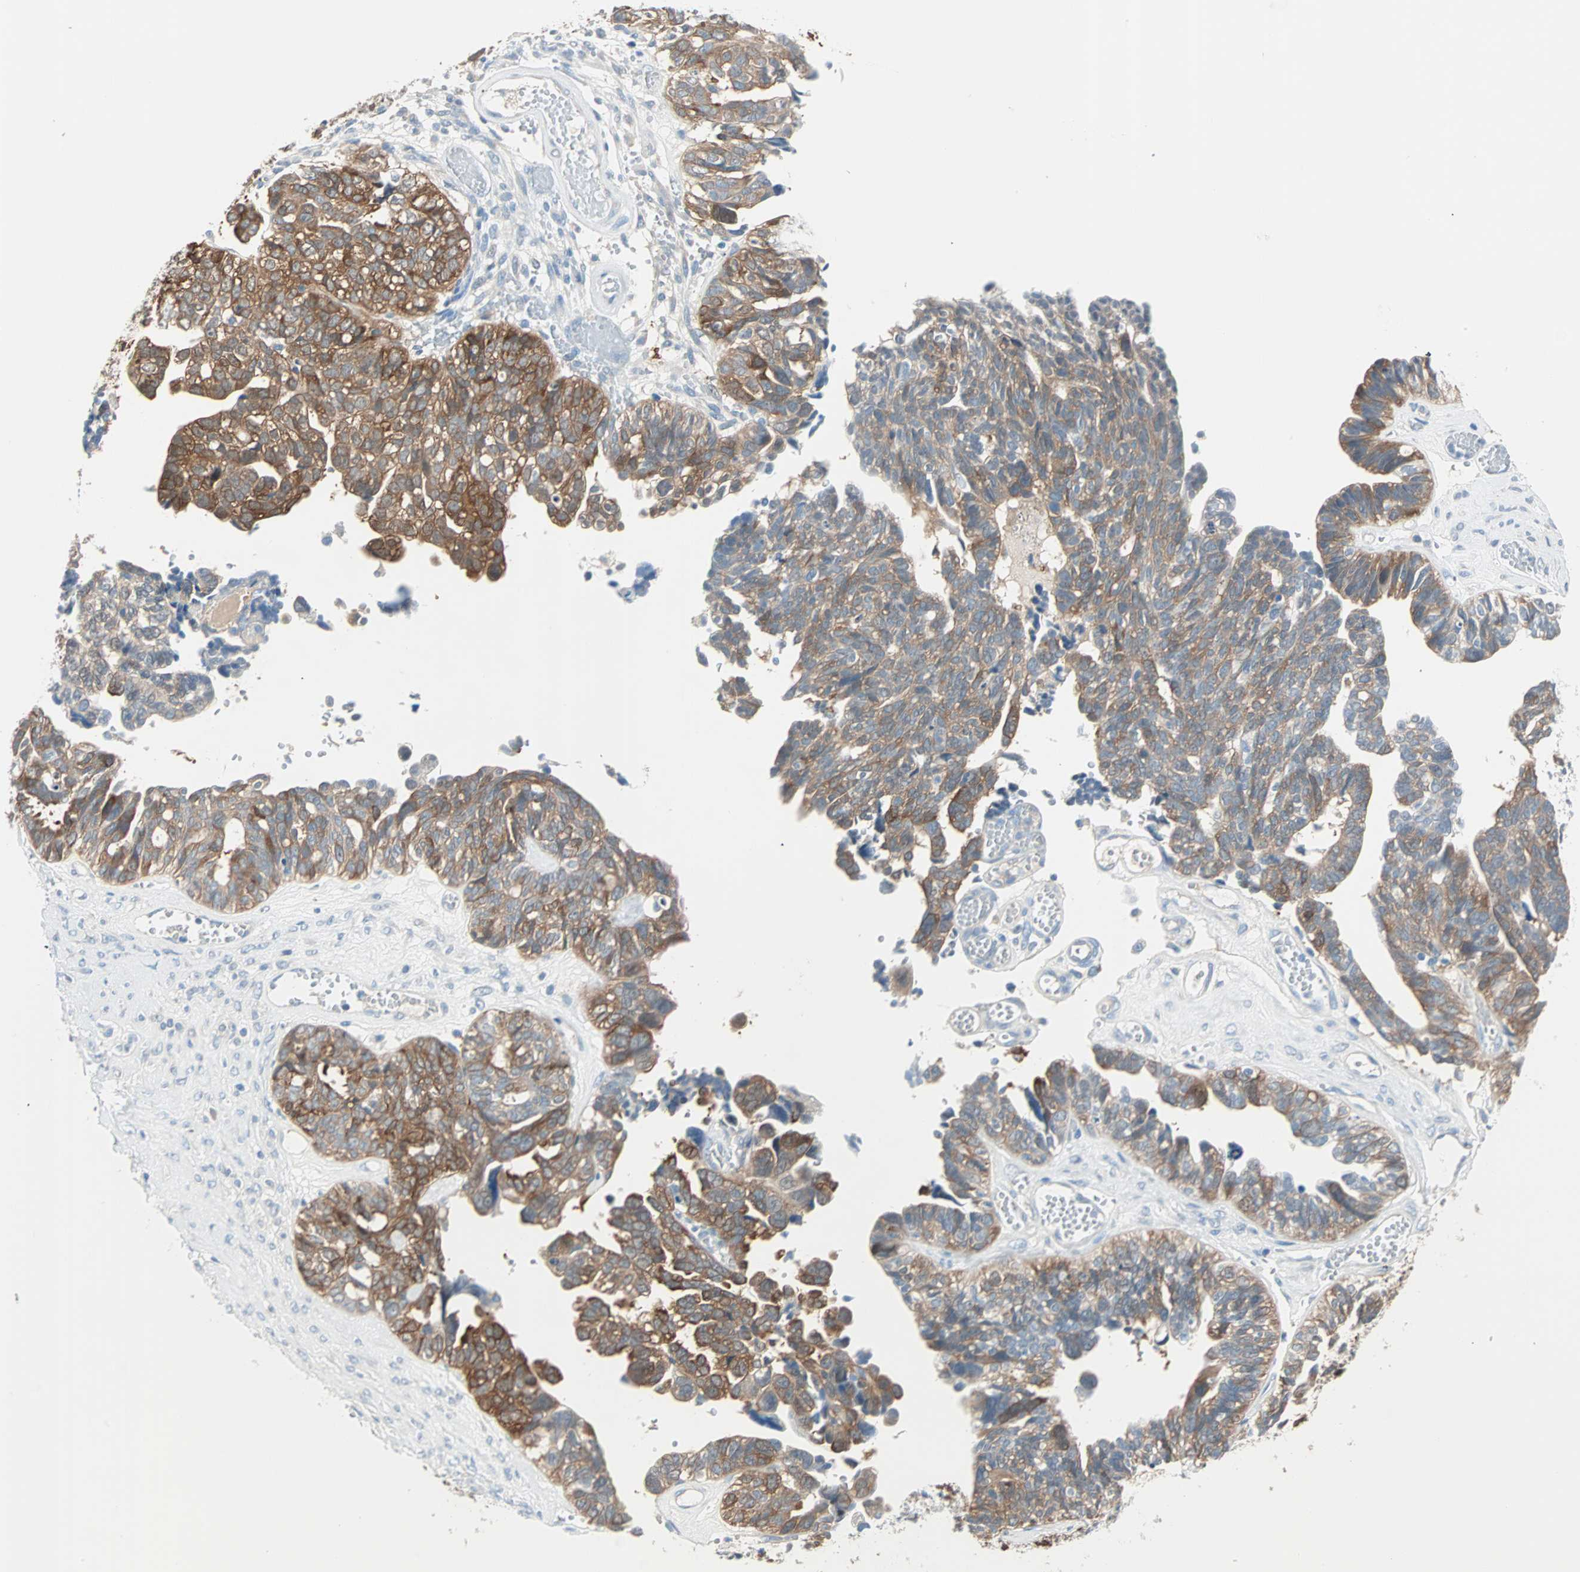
{"staining": {"intensity": "moderate", "quantity": ">75%", "location": "cytoplasmic/membranous"}, "tissue": "ovarian cancer", "cell_type": "Tumor cells", "image_type": "cancer", "snomed": [{"axis": "morphology", "description": "Cystadenocarcinoma, serous, NOS"}, {"axis": "topography", "description": "Ovary"}], "caption": "DAB (3,3'-diaminobenzidine) immunohistochemical staining of serous cystadenocarcinoma (ovarian) displays moderate cytoplasmic/membranous protein expression in about >75% of tumor cells.", "gene": "ATF6", "patient": {"sex": "female", "age": 79}}